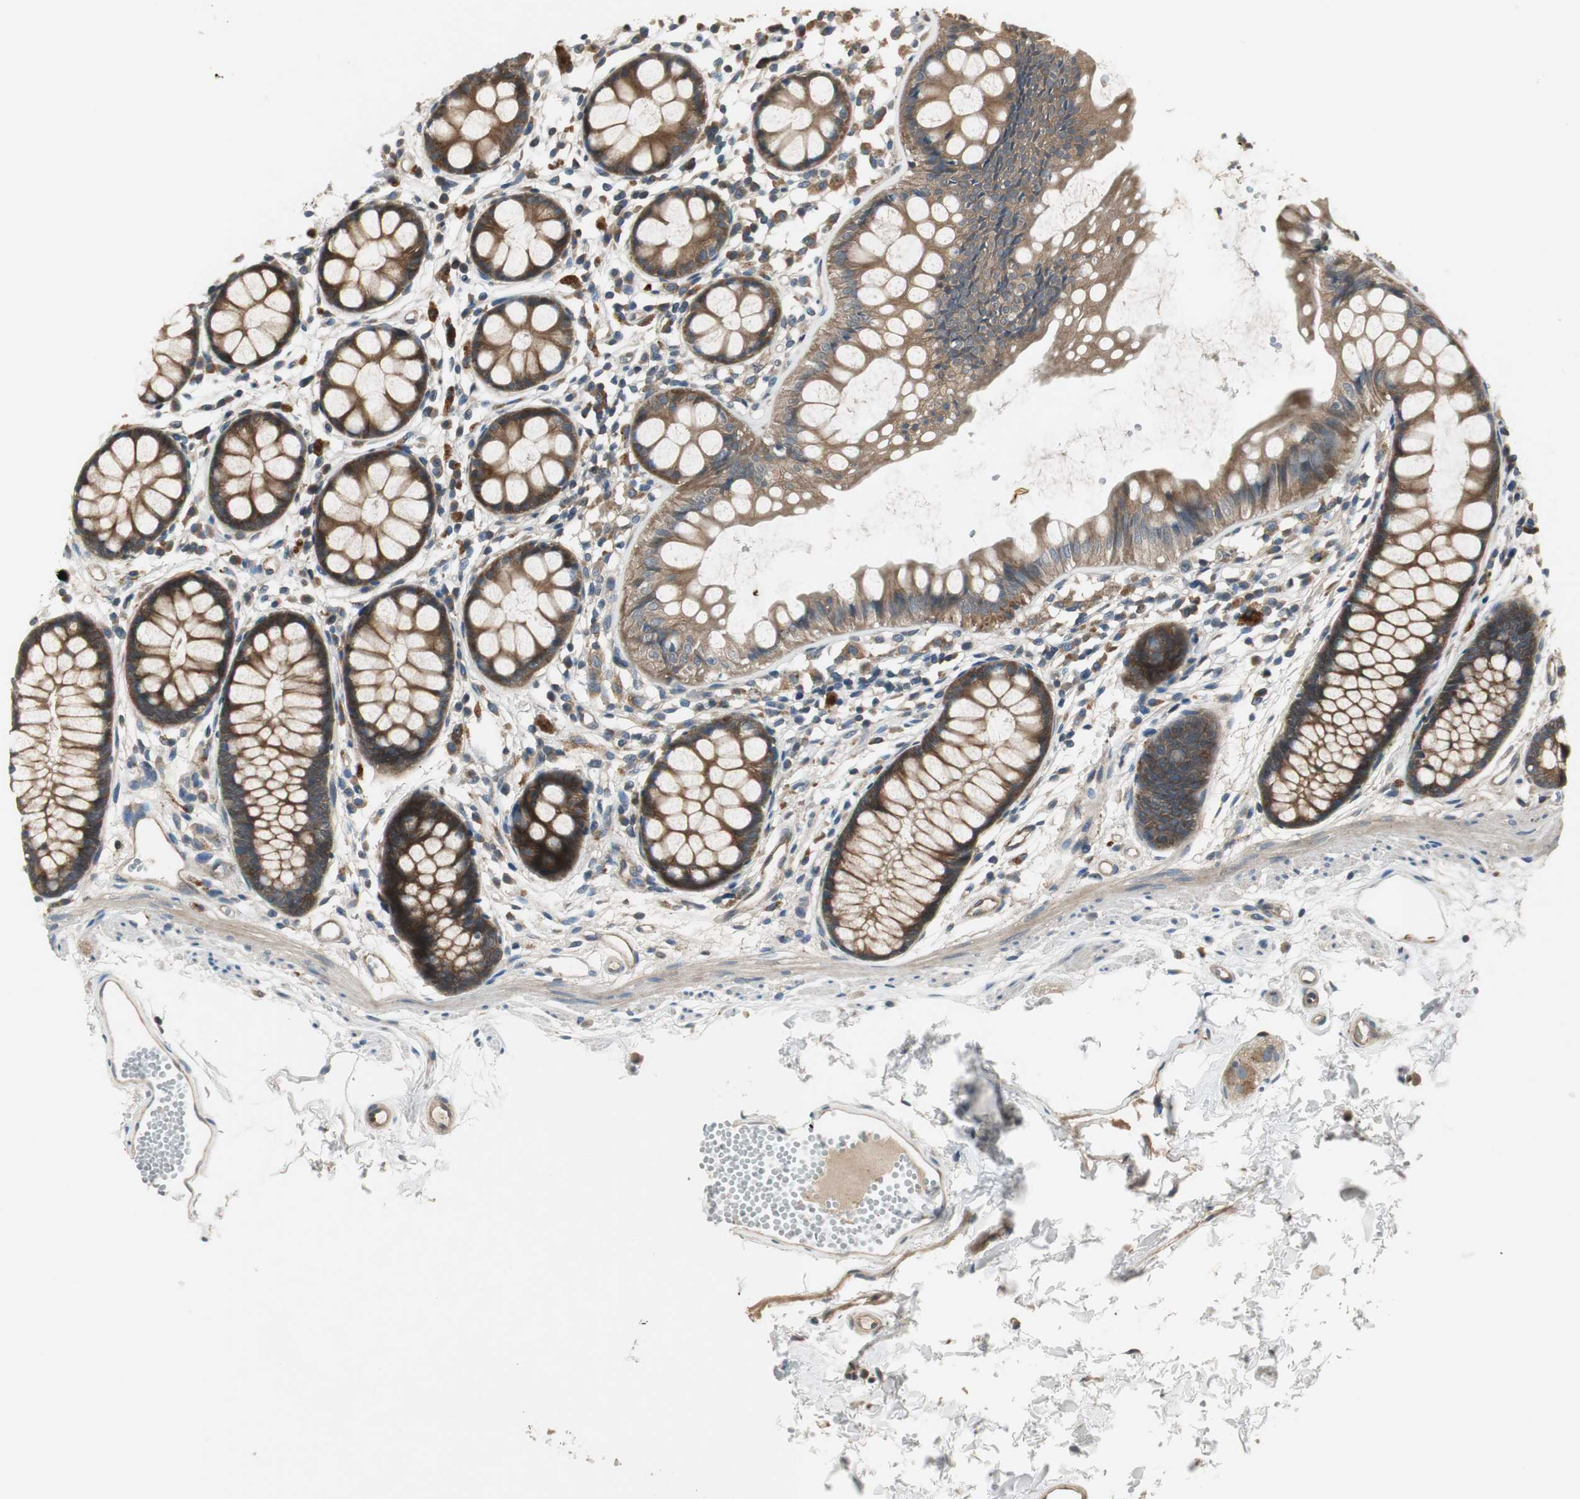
{"staining": {"intensity": "strong", "quantity": ">75%", "location": "cytoplasmic/membranous"}, "tissue": "rectum", "cell_type": "Glandular cells", "image_type": "normal", "snomed": [{"axis": "morphology", "description": "Normal tissue, NOS"}, {"axis": "topography", "description": "Rectum"}], "caption": "Immunohistochemical staining of normal rectum reveals strong cytoplasmic/membranous protein positivity in about >75% of glandular cells. The staining was performed using DAB (3,3'-diaminobenzidine) to visualize the protein expression in brown, while the nuclei were stained in blue with hematoxylin (Magnification: 20x).", "gene": "PRKAA1", "patient": {"sex": "female", "age": 66}}